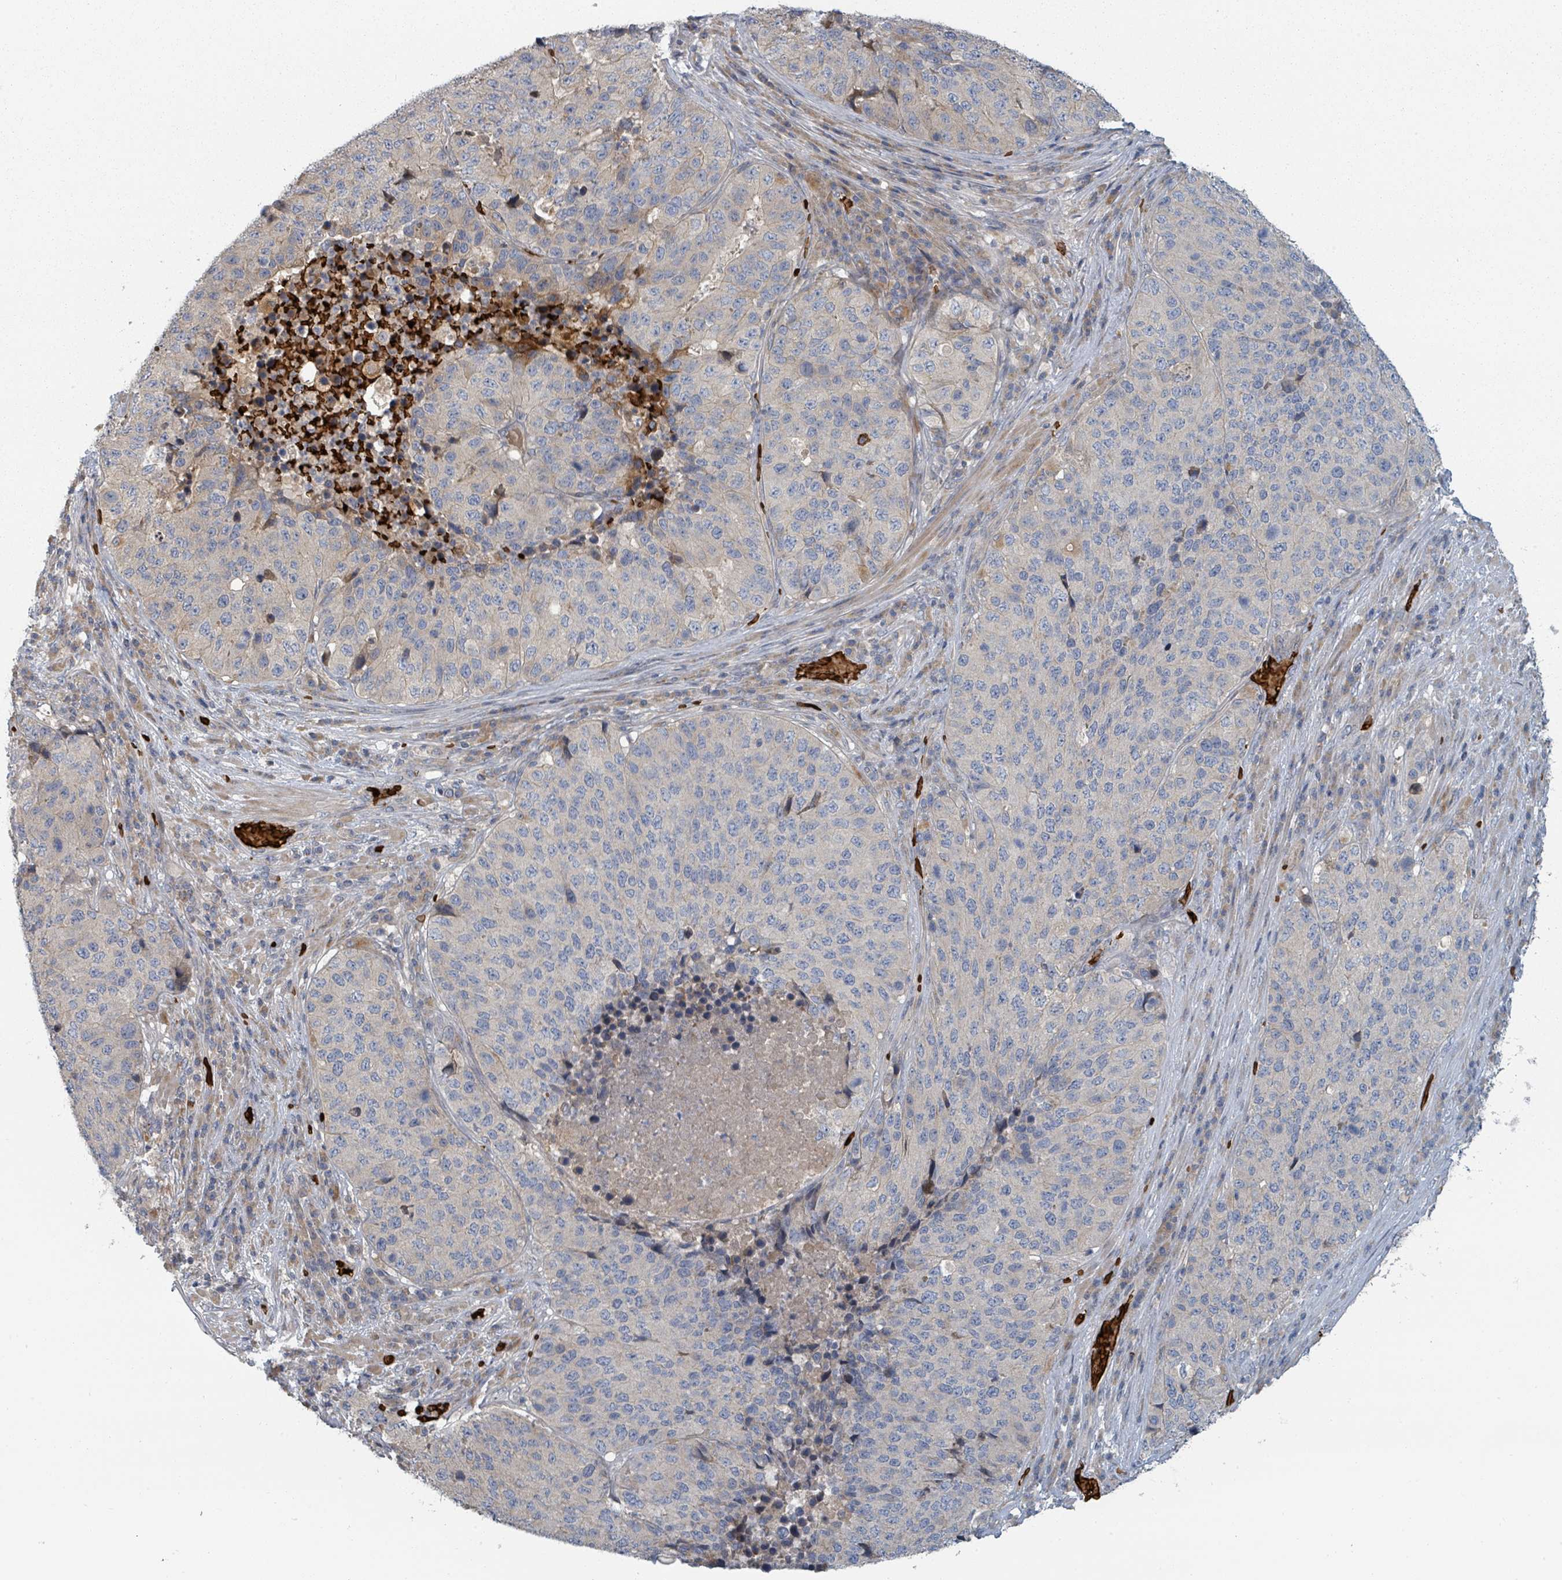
{"staining": {"intensity": "negative", "quantity": "none", "location": "none"}, "tissue": "stomach cancer", "cell_type": "Tumor cells", "image_type": "cancer", "snomed": [{"axis": "morphology", "description": "Adenocarcinoma, NOS"}, {"axis": "topography", "description": "Stomach"}], "caption": "Immunohistochemical staining of human adenocarcinoma (stomach) exhibits no significant staining in tumor cells.", "gene": "TRPC4AP", "patient": {"sex": "male", "age": 71}}